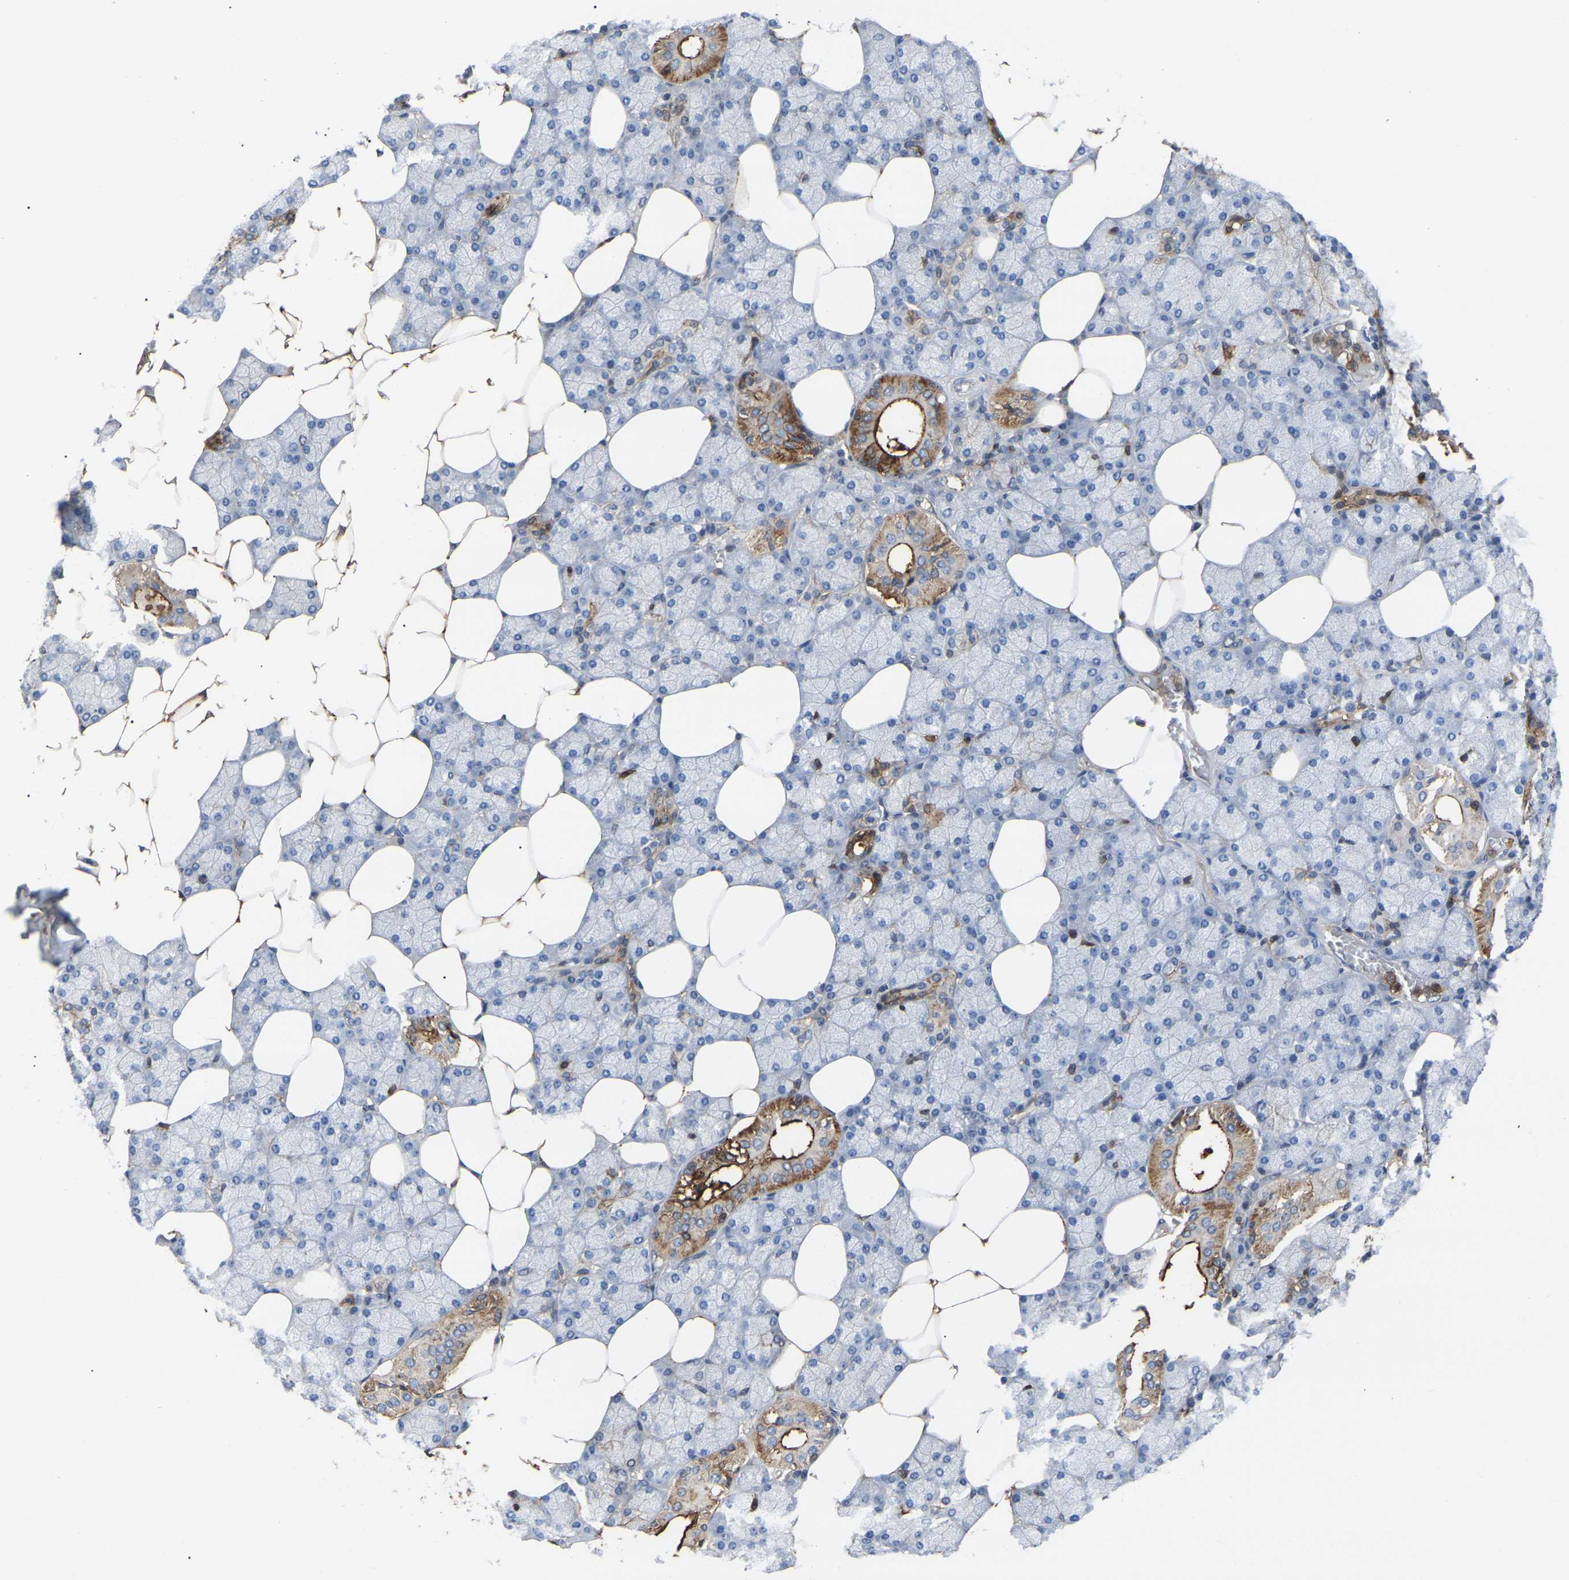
{"staining": {"intensity": "moderate", "quantity": "<25%", "location": "cytoplasmic/membranous"}, "tissue": "salivary gland", "cell_type": "Glandular cells", "image_type": "normal", "snomed": [{"axis": "morphology", "description": "Normal tissue, NOS"}, {"axis": "topography", "description": "Salivary gland"}], "caption": "Glandular cells reveal low levels of moderate cytoplasmic/membranous expression in approximately <25% of cells in unremarkable human salivary gland. (IHC, brightfield microscopy, high magnification).", "gene": "CIT", "patient": {"sex": "male", "age": 62}}